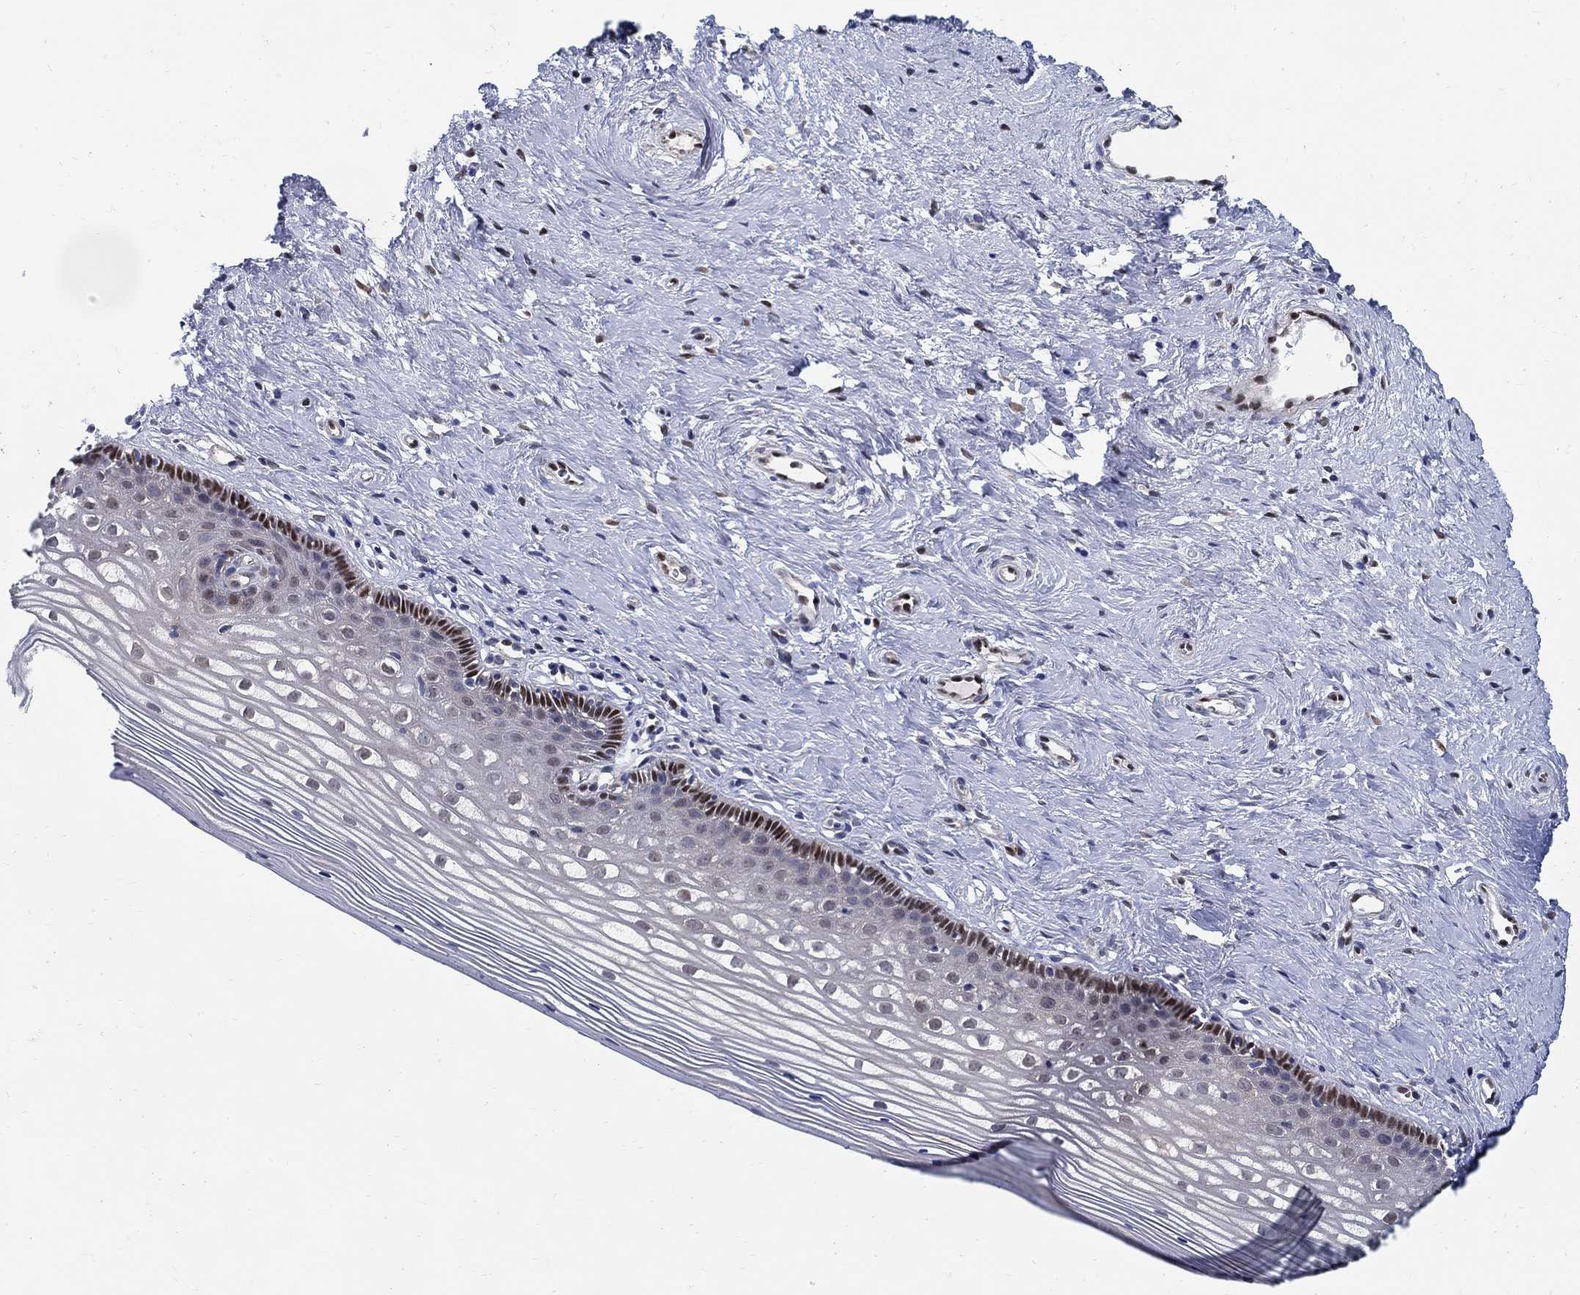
{"staining": {"intensity": "negative", "quantity": "none", "location": "none"}, "tissue": "cervix", "cell_type": "Glandular cells", "image_type": "normal", "snomed": [{"axis": "morphology", "description": "Normal tissue, NOS"}, {"axis": "topography", "description": "Cervix"}], "caption": "High power microscopy photomicrograph of an IHC image of benign cervix, revealing no significant staining in glandular cells.", "gene": "ZNF594", "patient": {"sex": "female", "age": 40}}